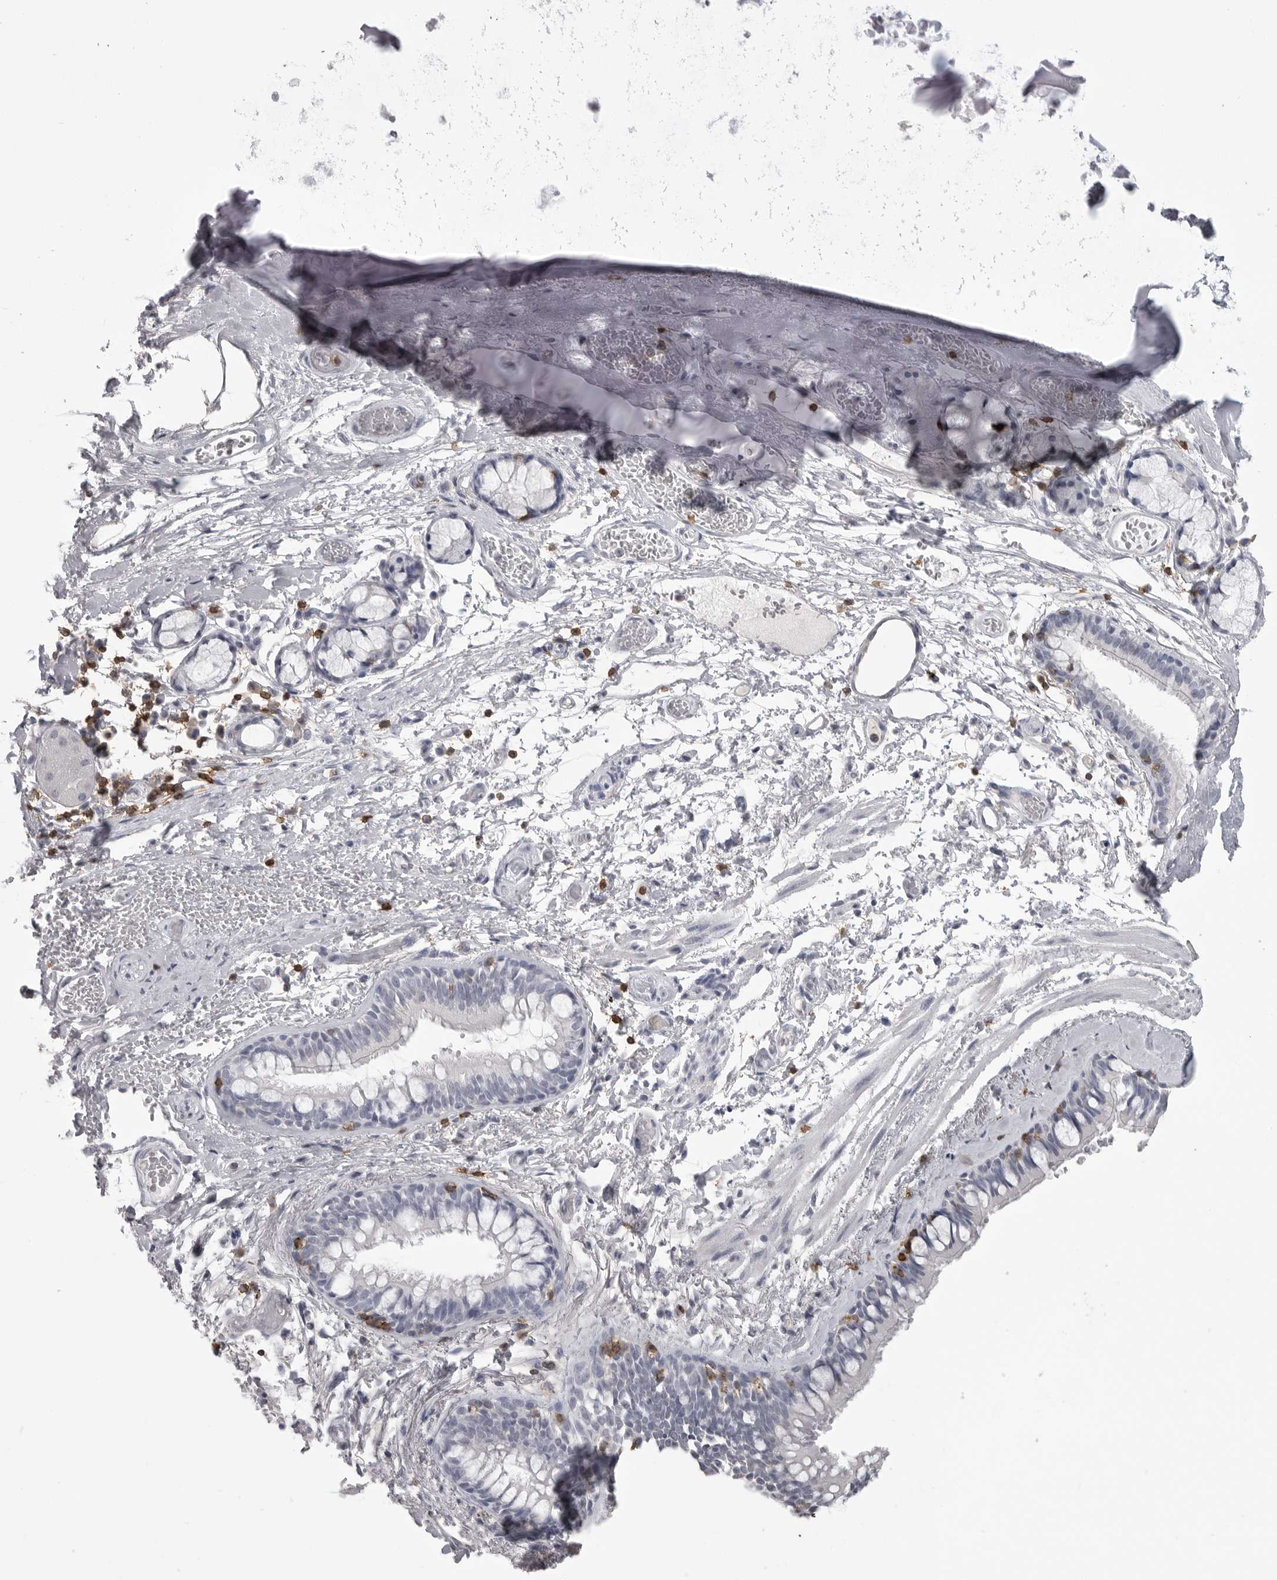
{"staining": {"intensity": "negative", "quantity": "none", "location": "none"}, "tissue": "adipose tissue", "cell_type": "Adipocytes", "image_type": "normal", "snomed": [{"axis": "morphology", "description": "Normal tissue, NOS"}, {"axis": "topography", "description": "Cartilage tissue"}, {"axis": "topography", "description": "Bronchus"}], "caption": "This is an immunohistochemistry (IHC) micrograph of unremarkable adipose tissue. There is no positivity in adipocytes.", "gene": "ITGAL", "patient": {"sex": "female", "age": 73}}